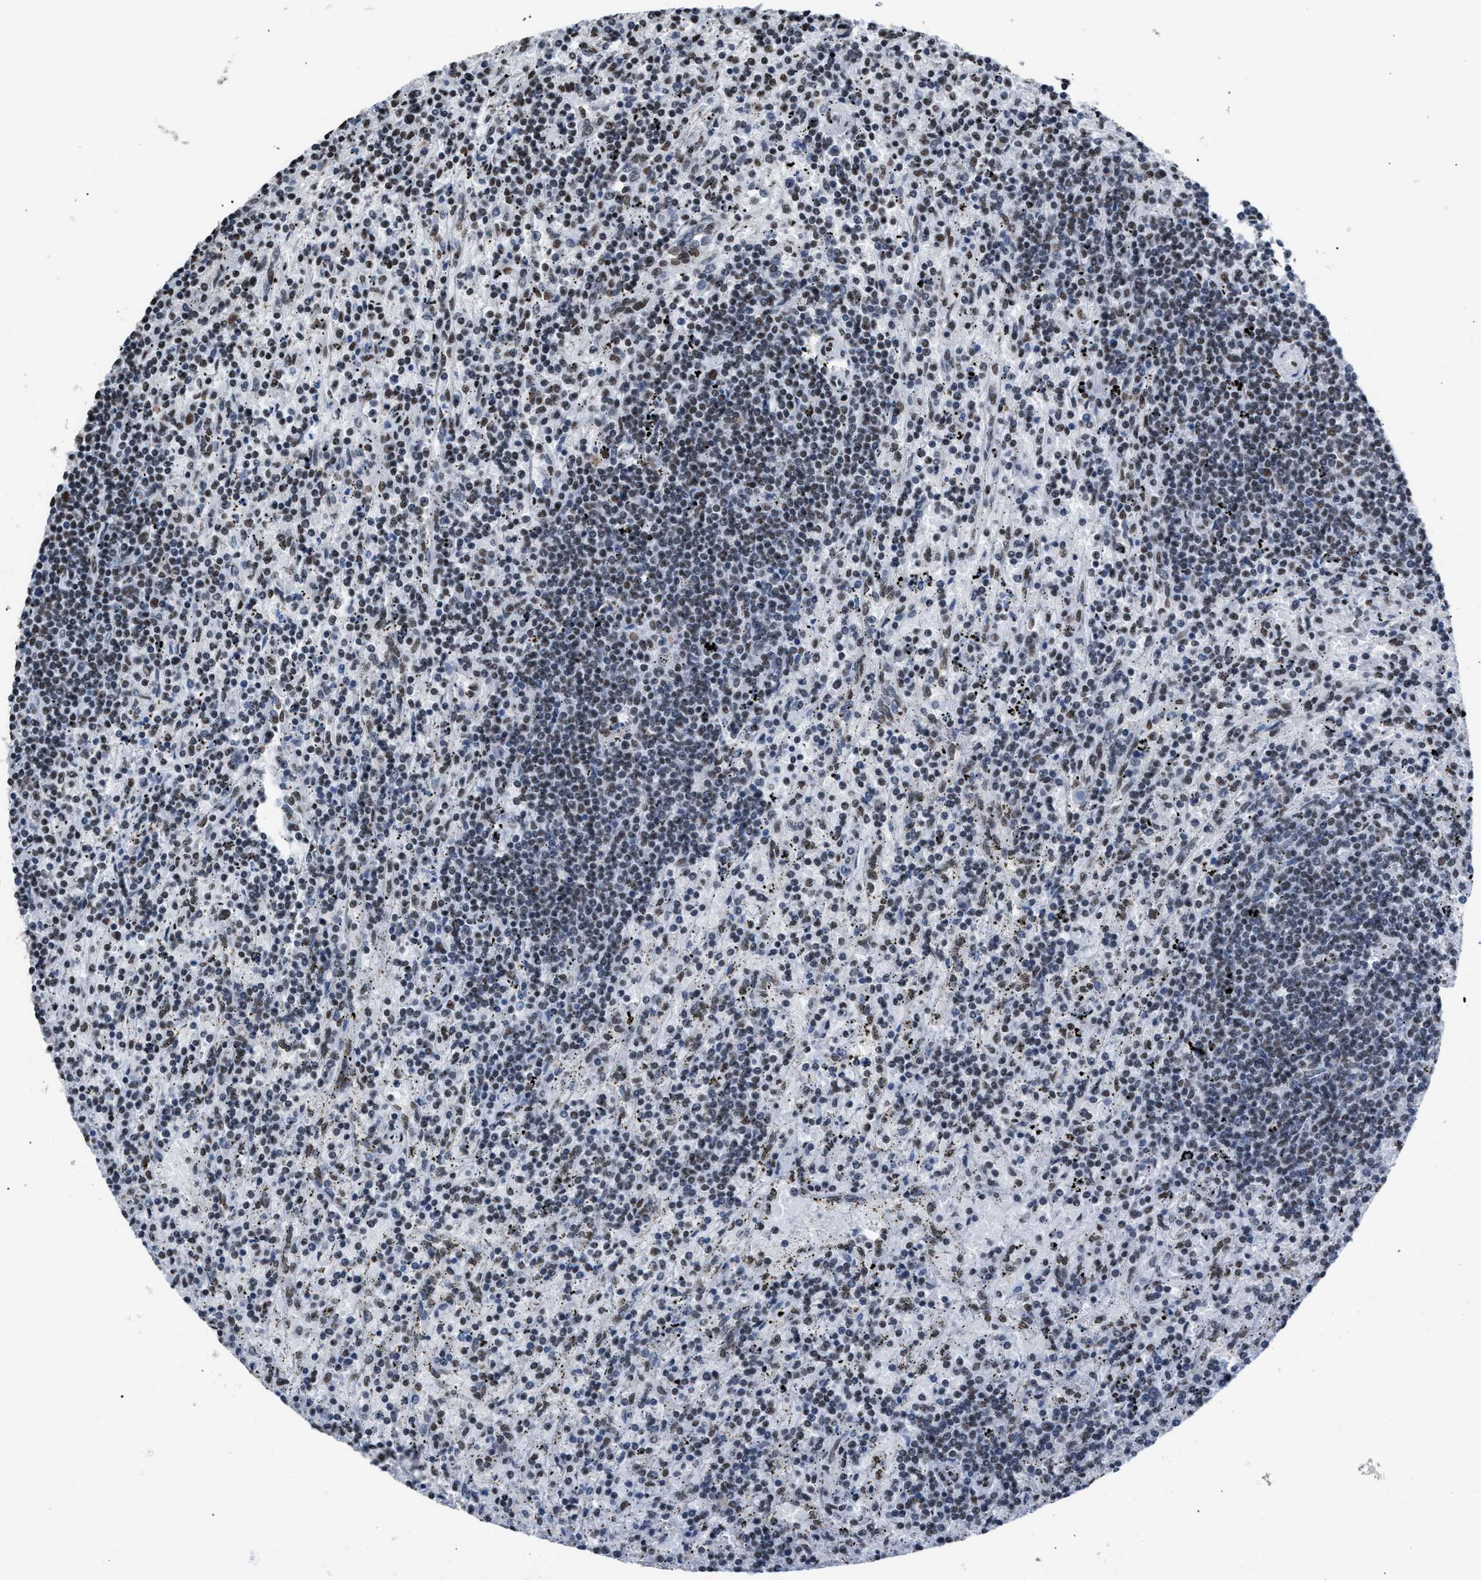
{"staining": {"intensity": "weak", "quantity": ">75%", "location": "nuclear"}, "tissue": "lymphoma", "cell_type": "Tumor cells", "image_type": "cancer", "snomed": [{"axis": "morphology", "description": "Malignant lymphoma, non-Hodgkin's type, Low grade"}, {"axis": "topography", "description": "Spleen"}], "caption": "A brown stain shows weak nuclear expression of a protein in lymphoma tumor cells. Ihc stains the protein of interest in brown and the nuclei are stained blue.", "gene": "CCAR2", "patient": {"sex": "male", "age": 76}}